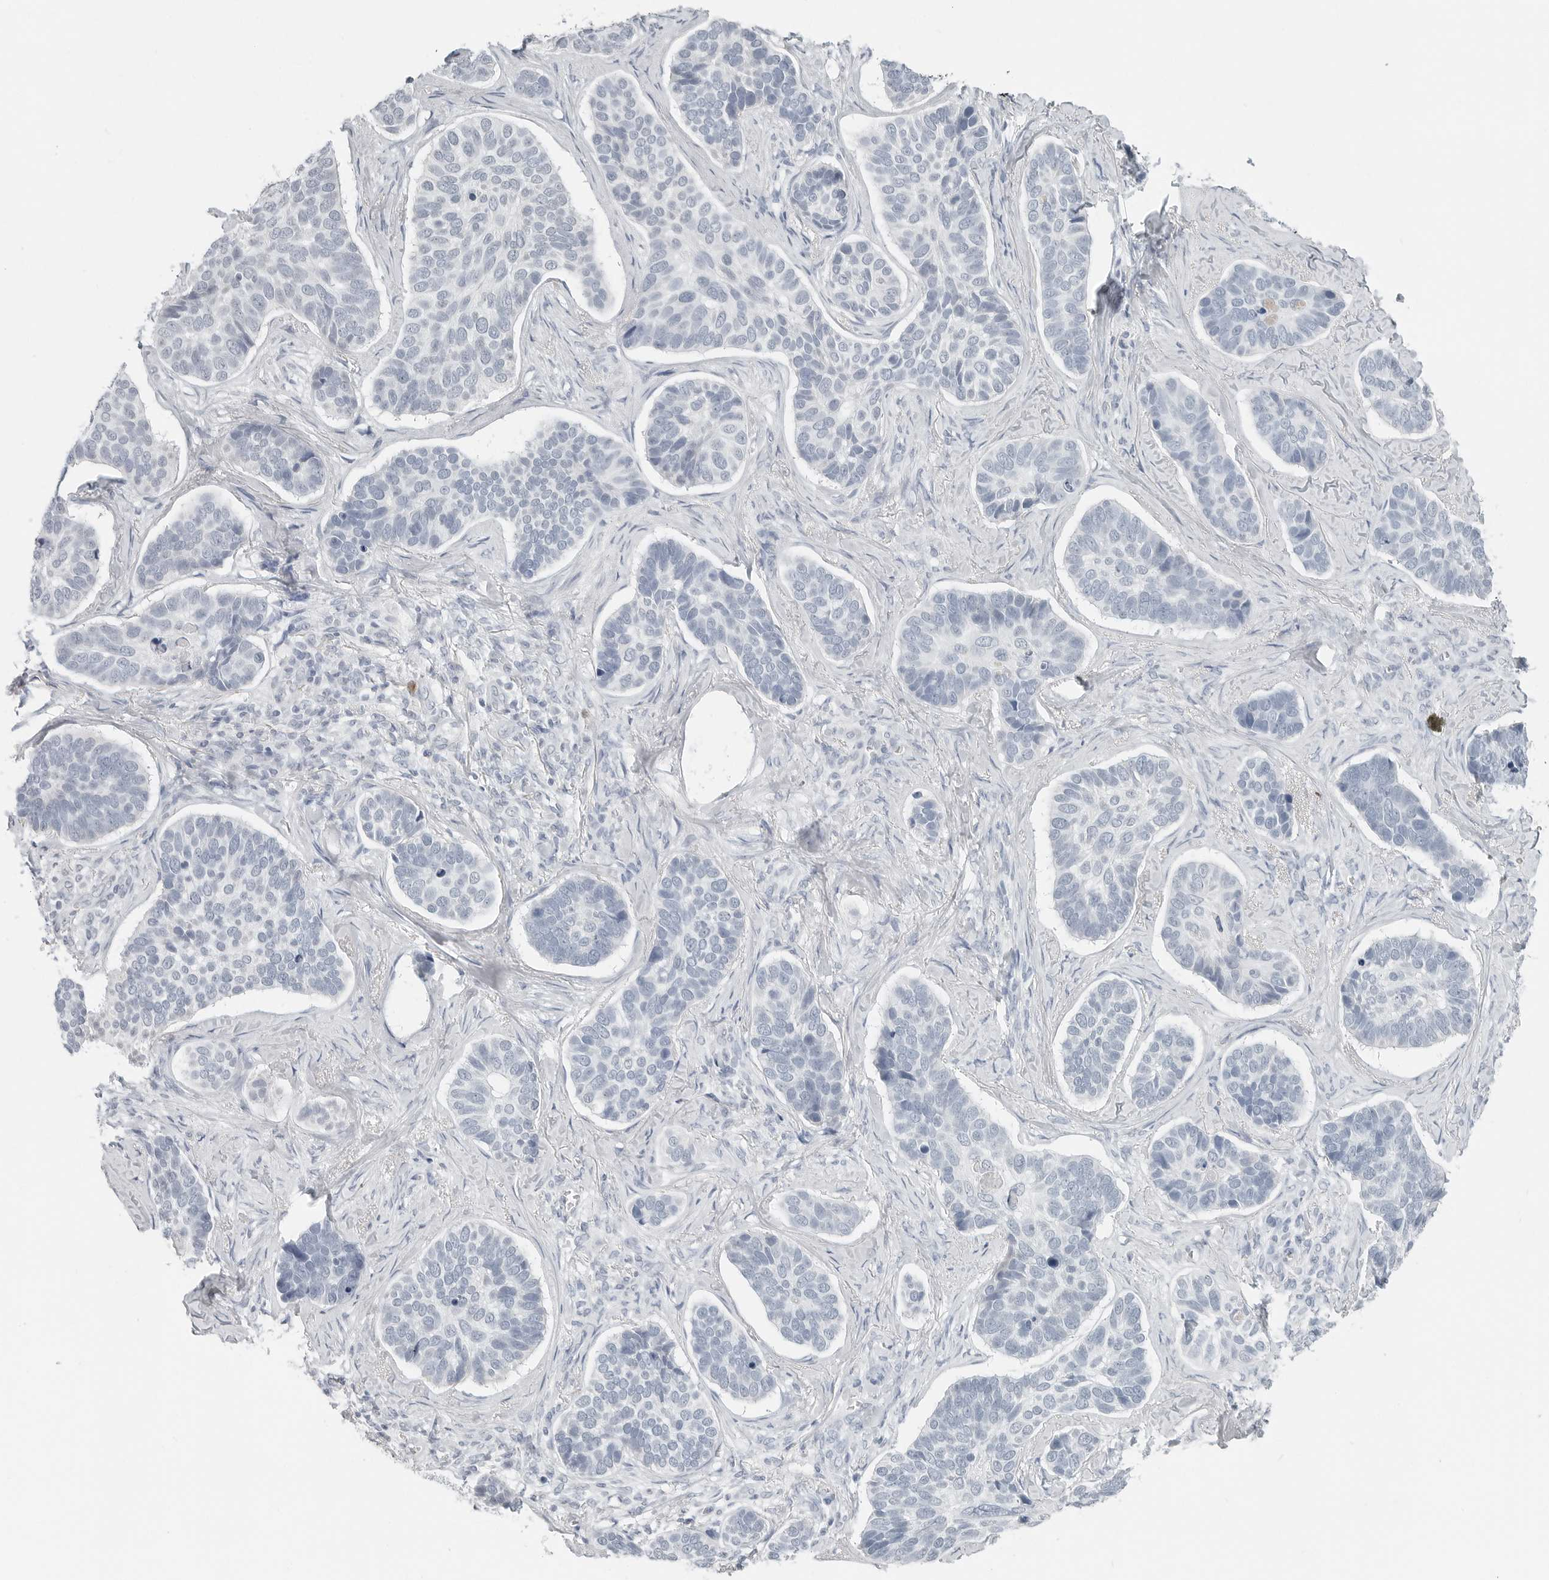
{"staining": {"intensity": "negative", "quantity": "none", "location": "none"}, "tissue": "skin cancer", "cell_type": "Tumor cells", "image_type": "cancer", "snomed": [{"axis": "morphology", "description": "Basal cell carcinoma"}, {"axis": "topography", "description": "Skin"}], "caption": "Histopathology image shows no significant protein positivity in tumor cells of skin cancer. (Stains: DAB immunohistochemistry with hematoxylin counter stain, Microscopy: brightfield microscopy at high magnification).", "gene": "XIRP1", "patient": {"sex": "male", "age": 62}}